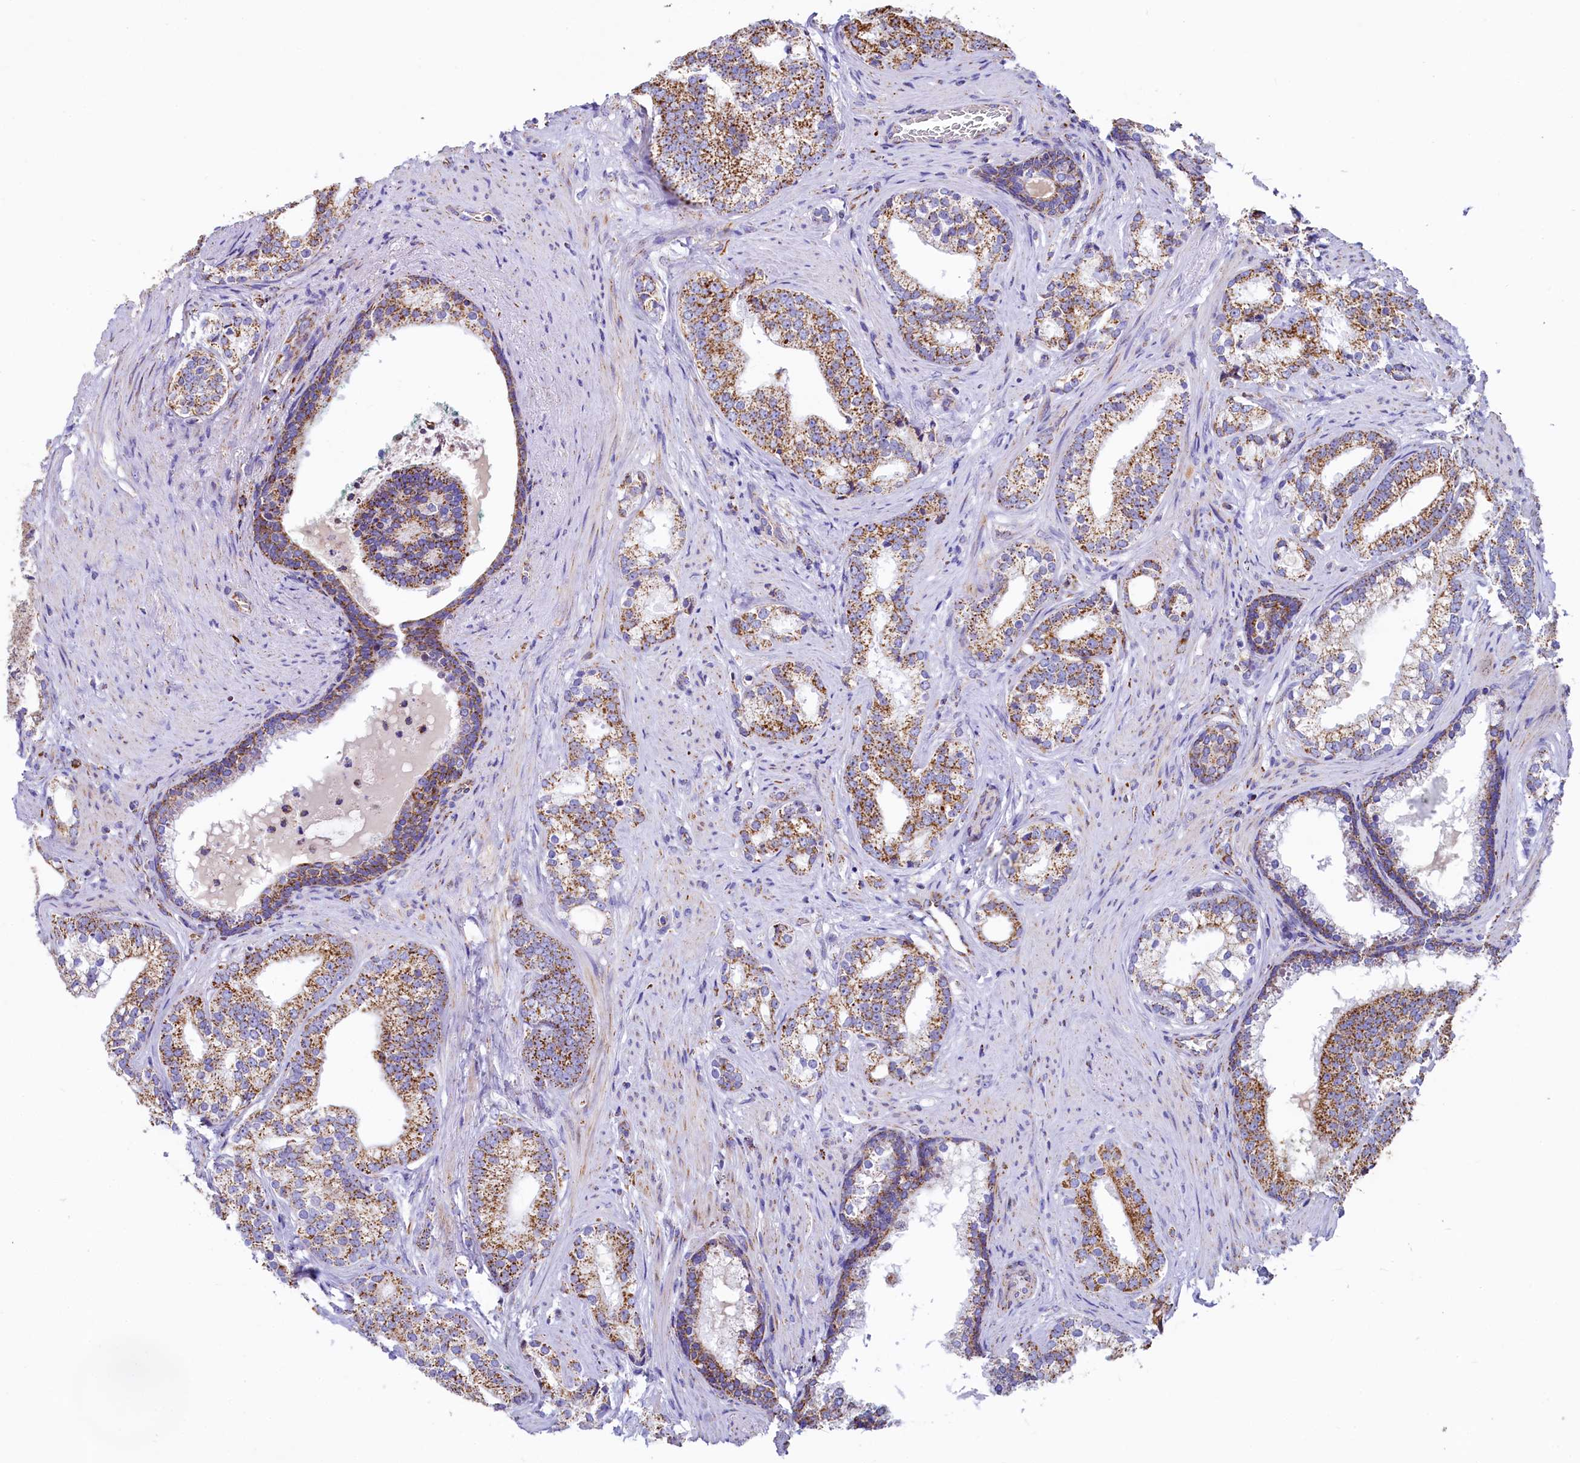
{"staining": {"intensity": "moderate", "quantity": ">75%", "location": "cytoplasmic/membranous"}, "tissue": "prostate cancer", "cell_type": "Tumor cells", "image_type": "cancer", "snomed": [{"axis": "morphology", "description": "Adenocarcinoma, Low grade"}, {"axis": "topography", "description": "Prostate"}], "caption": "Prostate cancer tissue reveals moderate cytoplasmic/membranous expression in approximately >75% of tumor cells", "gene": "IDH3A", "patient": {"sex": "male", "age": 71}}